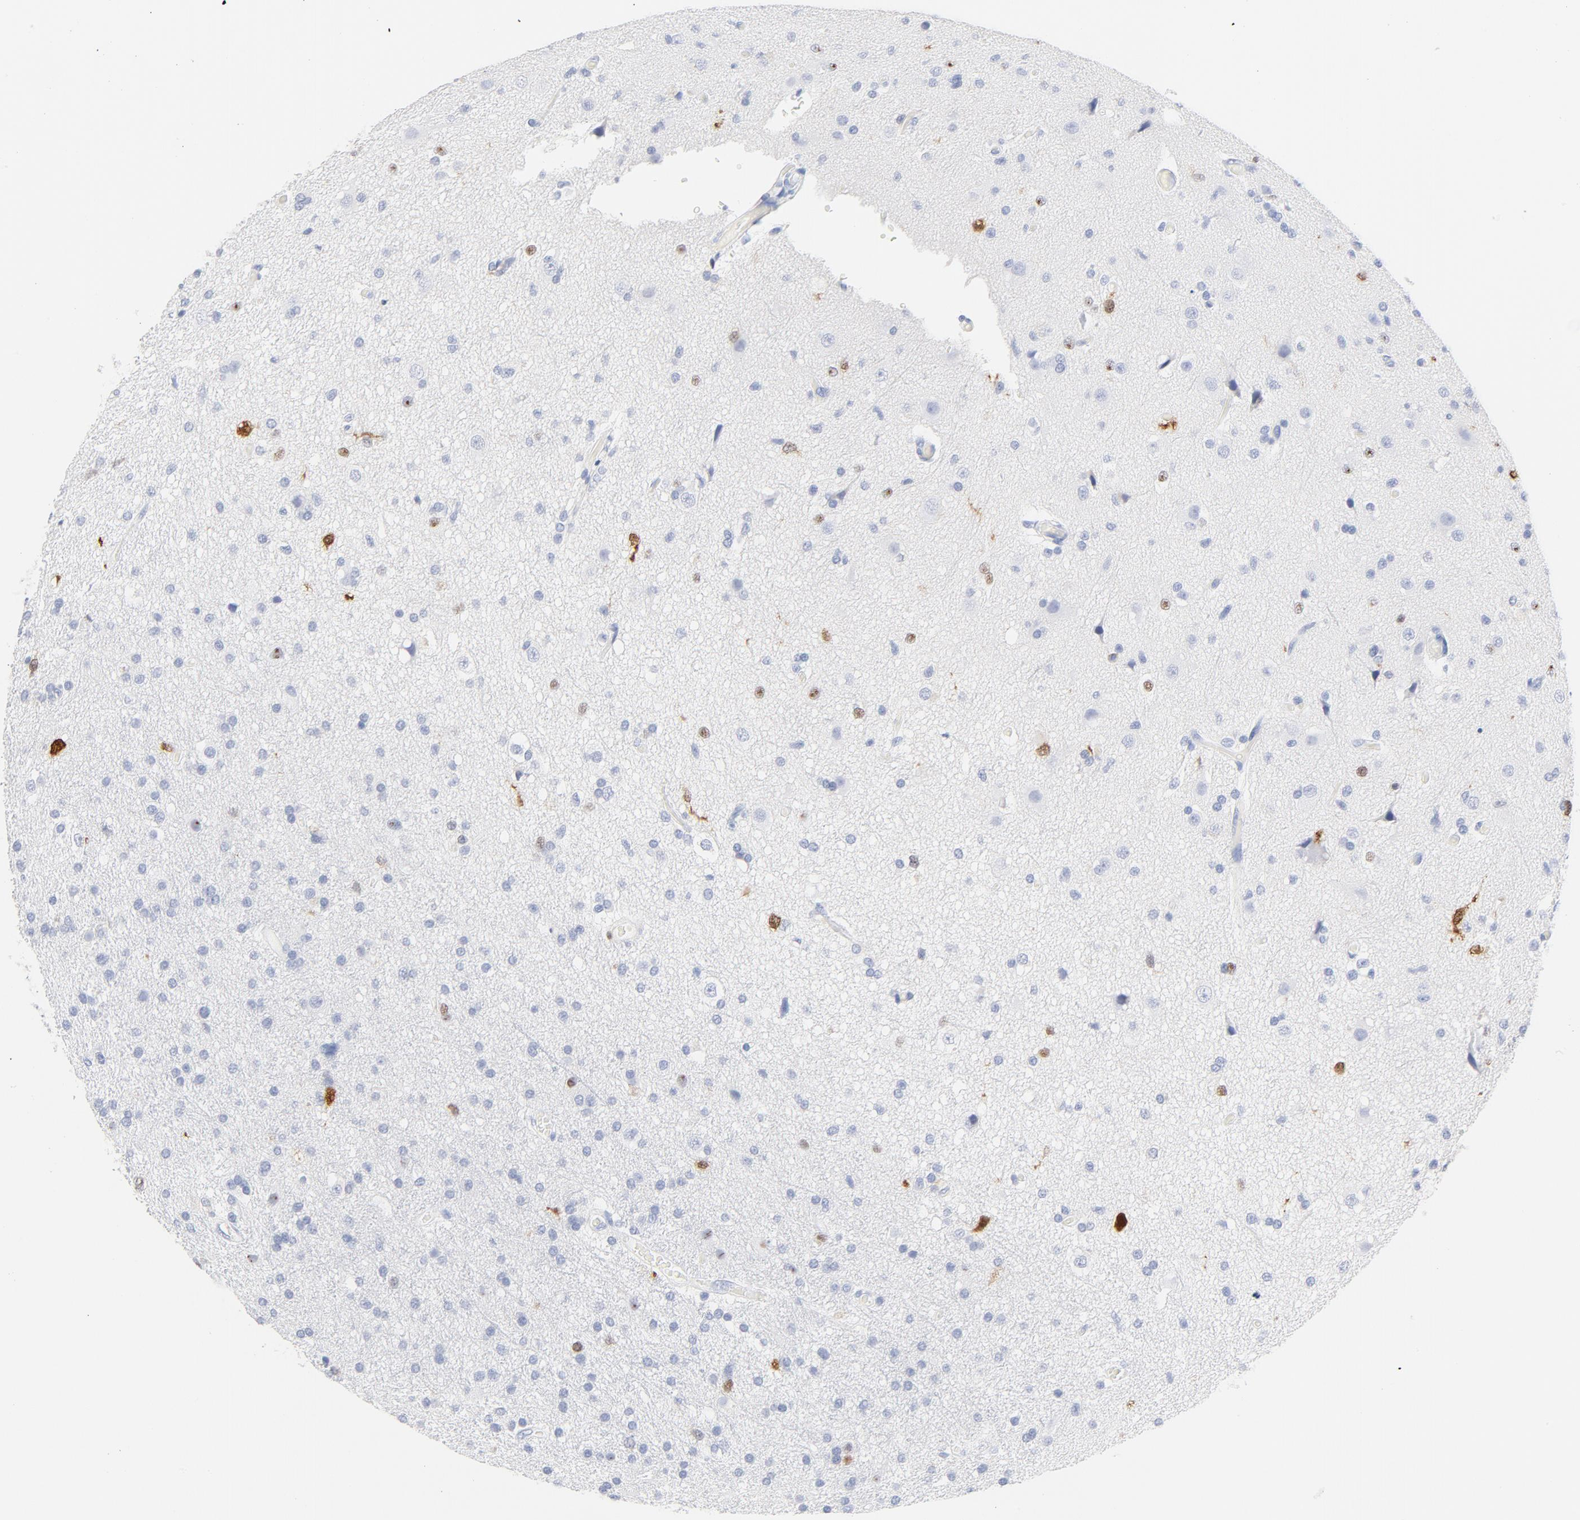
{"staining": {"intensity": "moderate", "quantity": "<25%", "location": "nuclear"}, "tissue": "glioma", "cell_type": "Tumor cells", "image_type": "cancer", "snomed": [{"axis": "morphology", "description": "Glioma, malignant, High grade"}, {"axis": "topography", "description": "Brain"}], "caption": "Glioma stained with a brown dye displays moderate nuclear positive staining in approximately <25% of tumor cells.", "gene": "CDC20", "patient": {"sex": "male", "age": 33}}